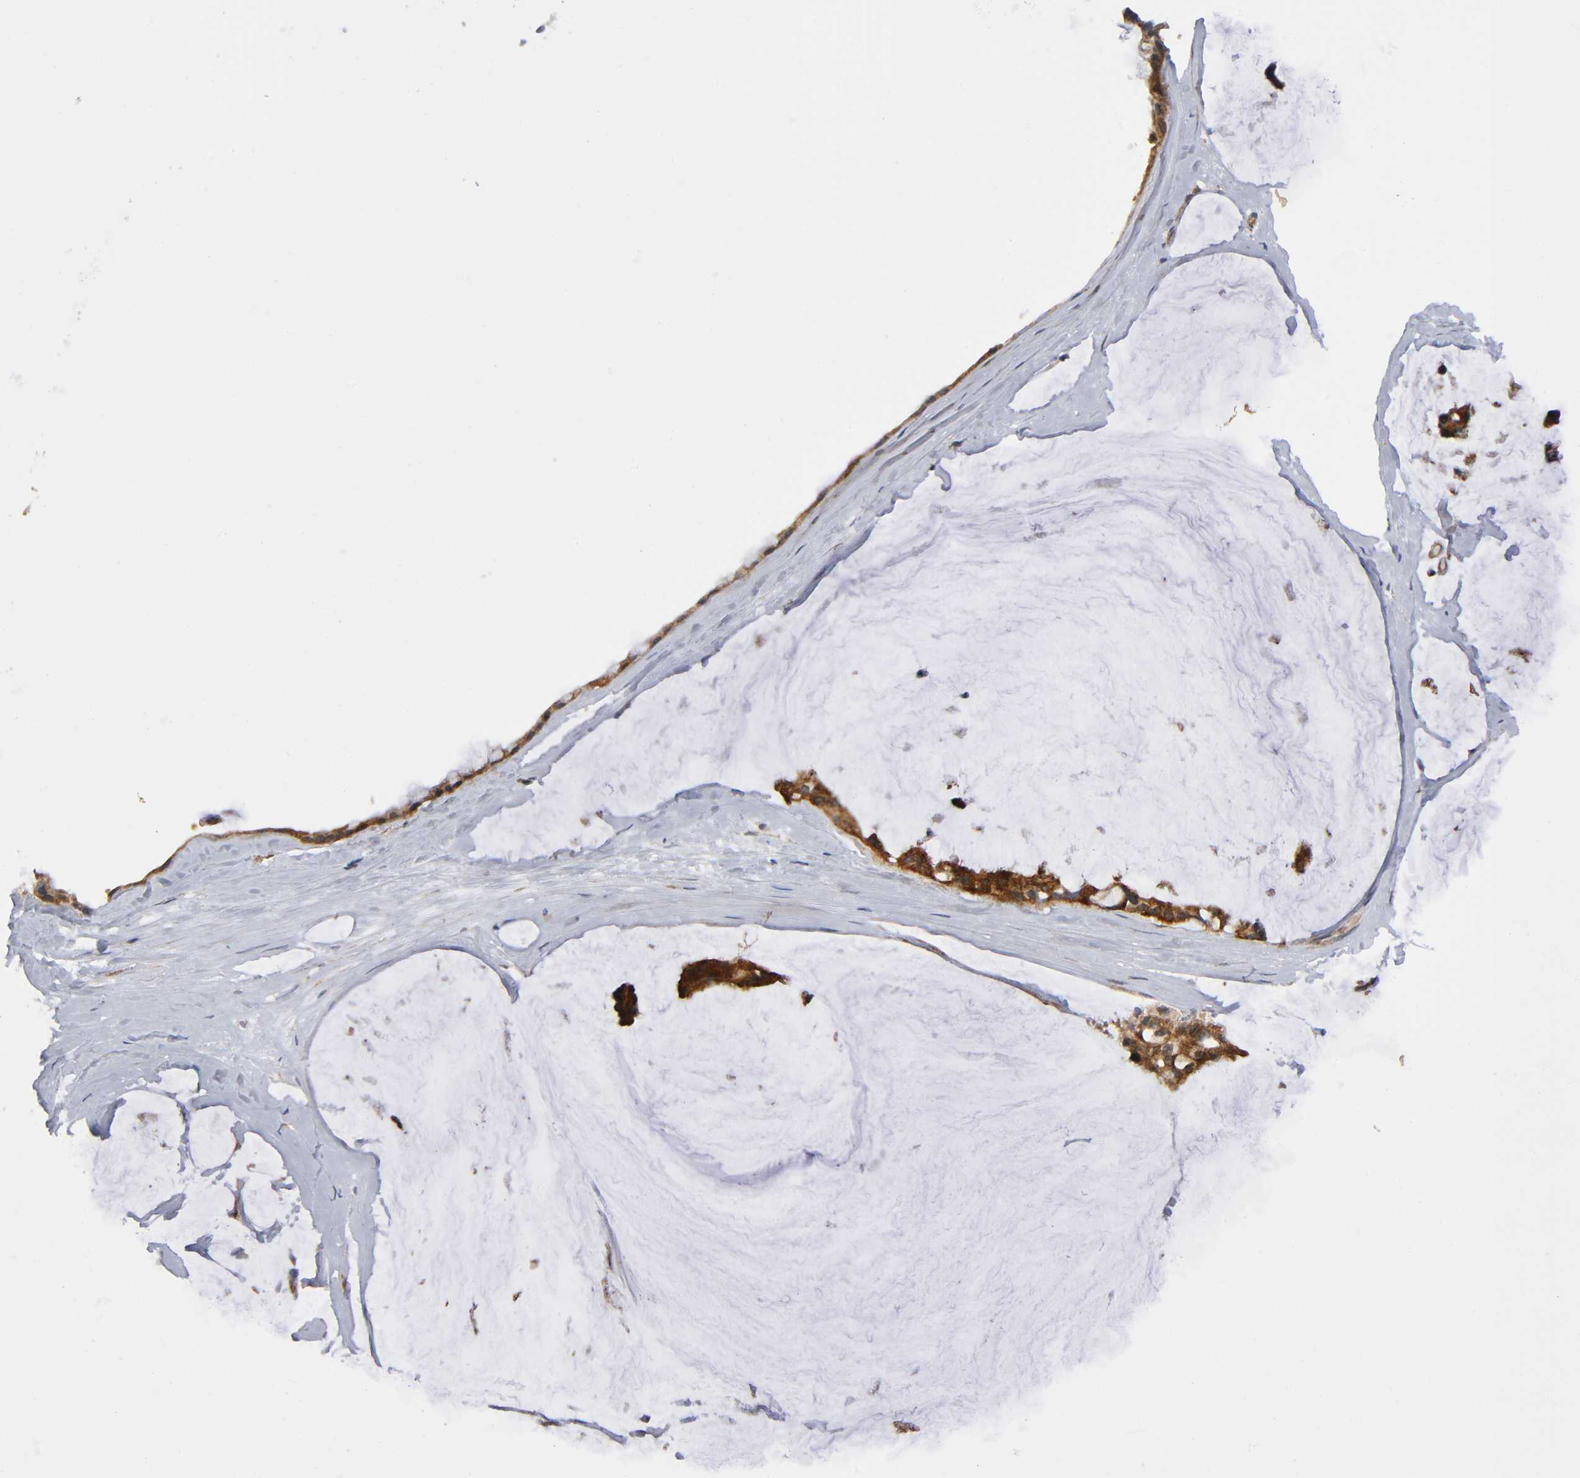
{"staining": {"intensity": "strong", "quantity": ">75%", "location": "cytoplasmic/membranous"}, "tissue": "ovarian cancer", "cell_type": "Tumor cells", "image_type": "cancer", "snomed": [{"axis": "morphology", "description": "Cystadenocarcinoma, mucinous, NOS"}, {"axis": "topography", "description": "Ovary"}], "caption": "Approximately >75% of tumor cells in ovarian mucinous cystadenocarcinoma exhibit strong cytoplasmic/membranous protein expression as visualized by brown immunohistochemical staining.", "gene": "EIF5", "patient": {"sex": "female", "age": 39}}